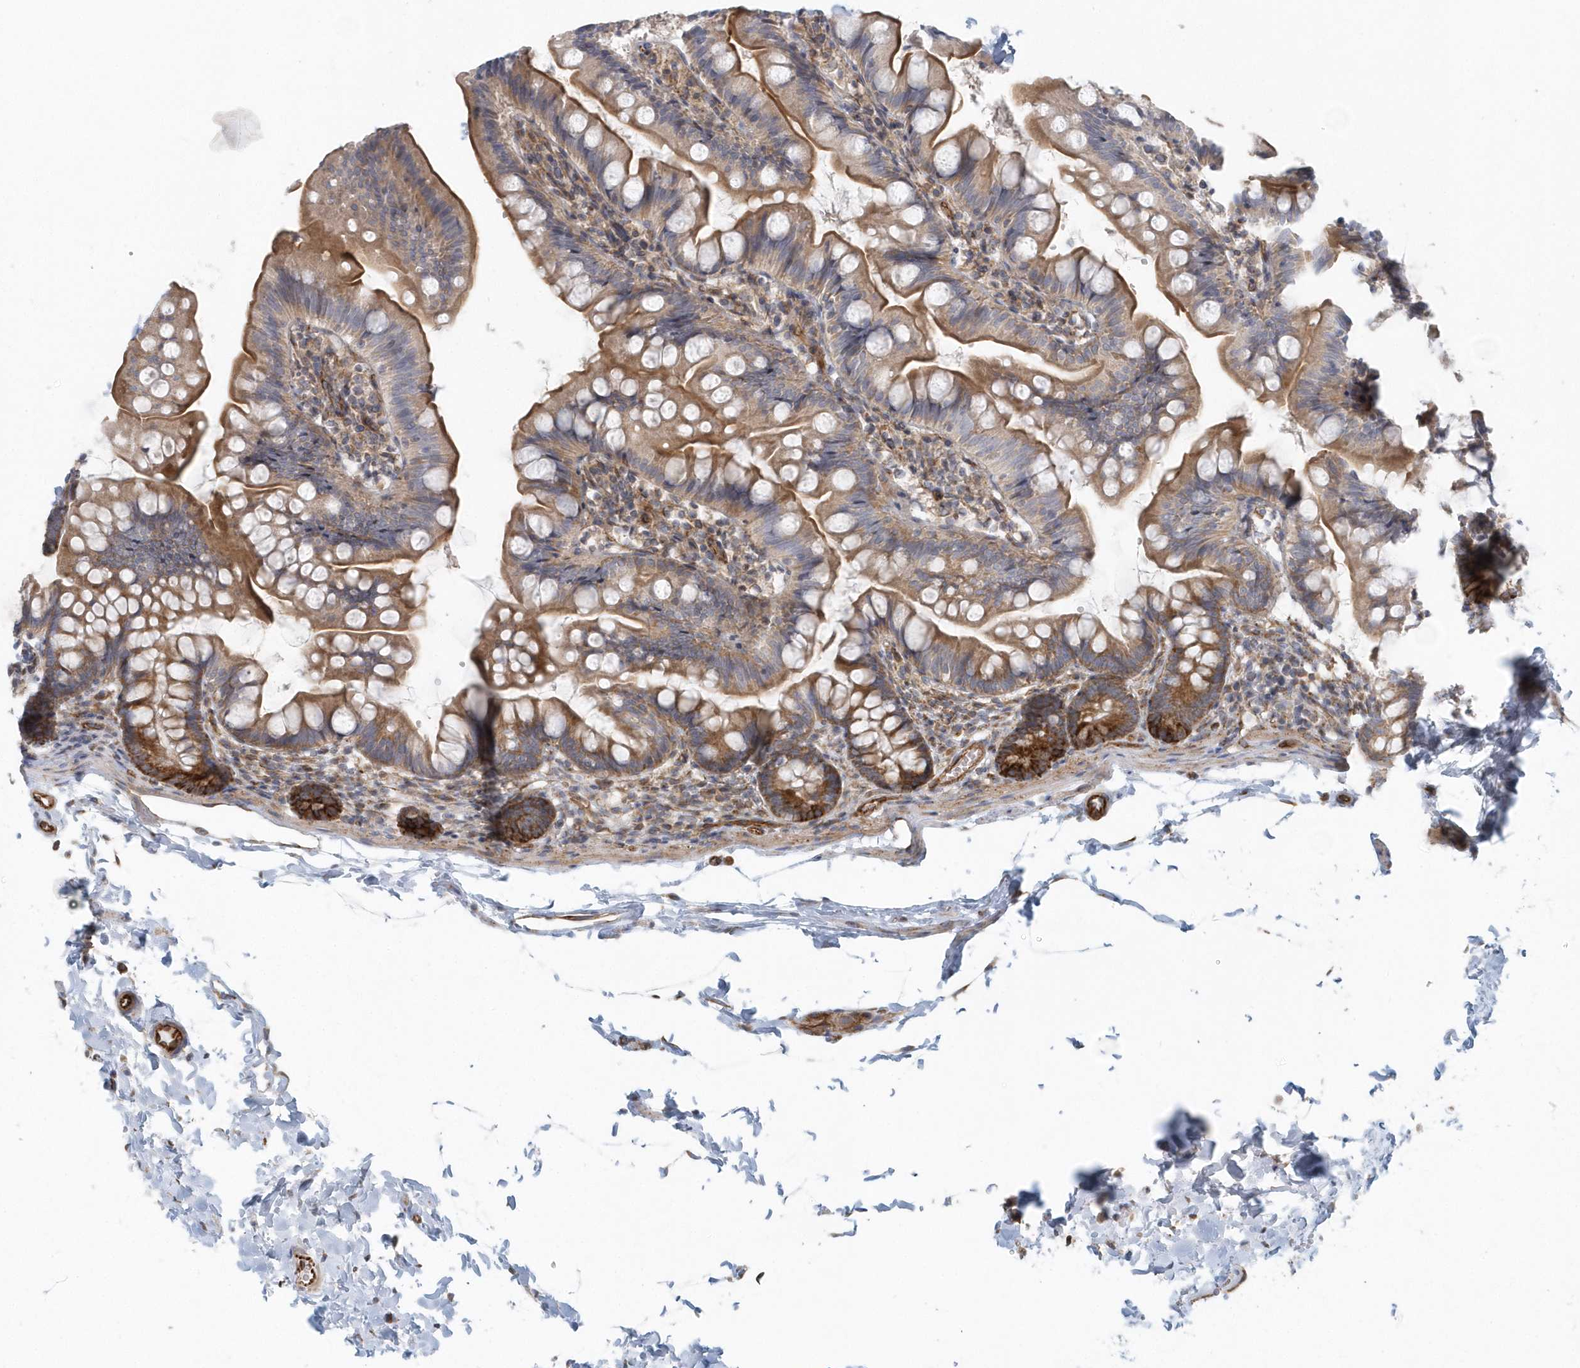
{"staining": {"intensity": "strong", "quantity": "<25%", "location": "cytoplasmic/membranous"}, "tissue": "small intestine", "cell_type": "Glandular cells", "image_type": "normal", "snomed": [{"axis": "morphology", "description": "Normal tissue, NOS"}, {"axis": "topography", "description": "Small intestine"}], "caption": "A photomicrograph of small intestine stained for a protein displays strong cytoplasmic/membranous brown staining in glandular cells. (IHC, brightfield microscopy, high magnification).", "gene": "GPR152", "patient": {"sex": "male", "age": 7}}